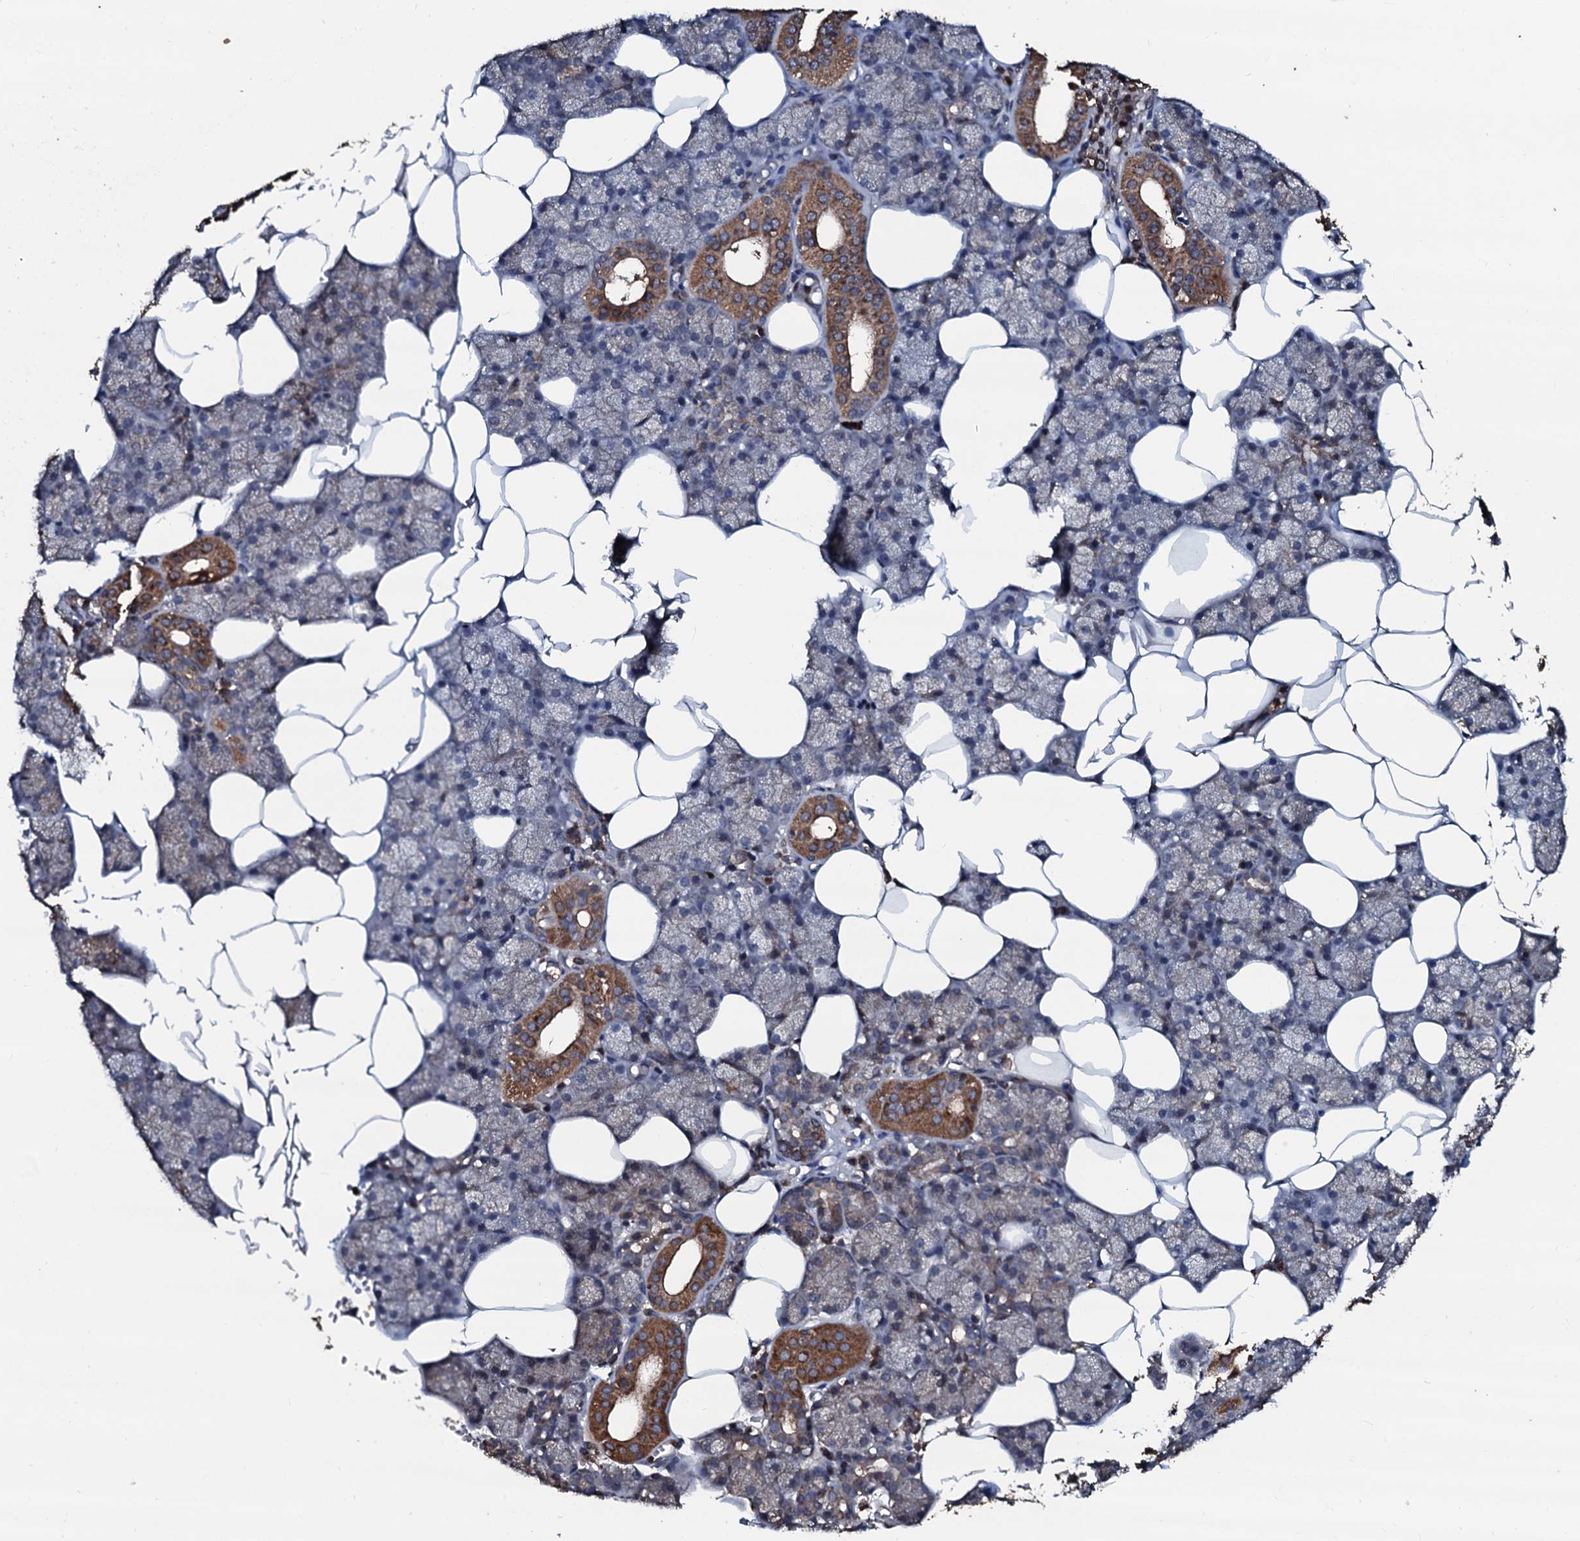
{"staining": {"intensity": "strong", "quantity": "25%-75%", "location": "cytoplasmic/membranous"}, "tissue": "salivary gland", "cell_type": "Glandular cells", "image_type": "normal", "snomed": [{"axis": "morphology", "description": "Normal tissue, NOS"}, {"axis": "topography", "description": "Salivary gland"}], "caption": "Protein staining by immunohistochemistry demonstrates strong cytoplasmic/membranous positivity in about 25%-75% of glandular cells in unremarkable salivary gland. (DAB (3,3'-diaminobenzidine) IHC with brightfield microscopy, high magnification).", "gene": "SDHAF2", "patient": {"sex": "male", "age": 62}}